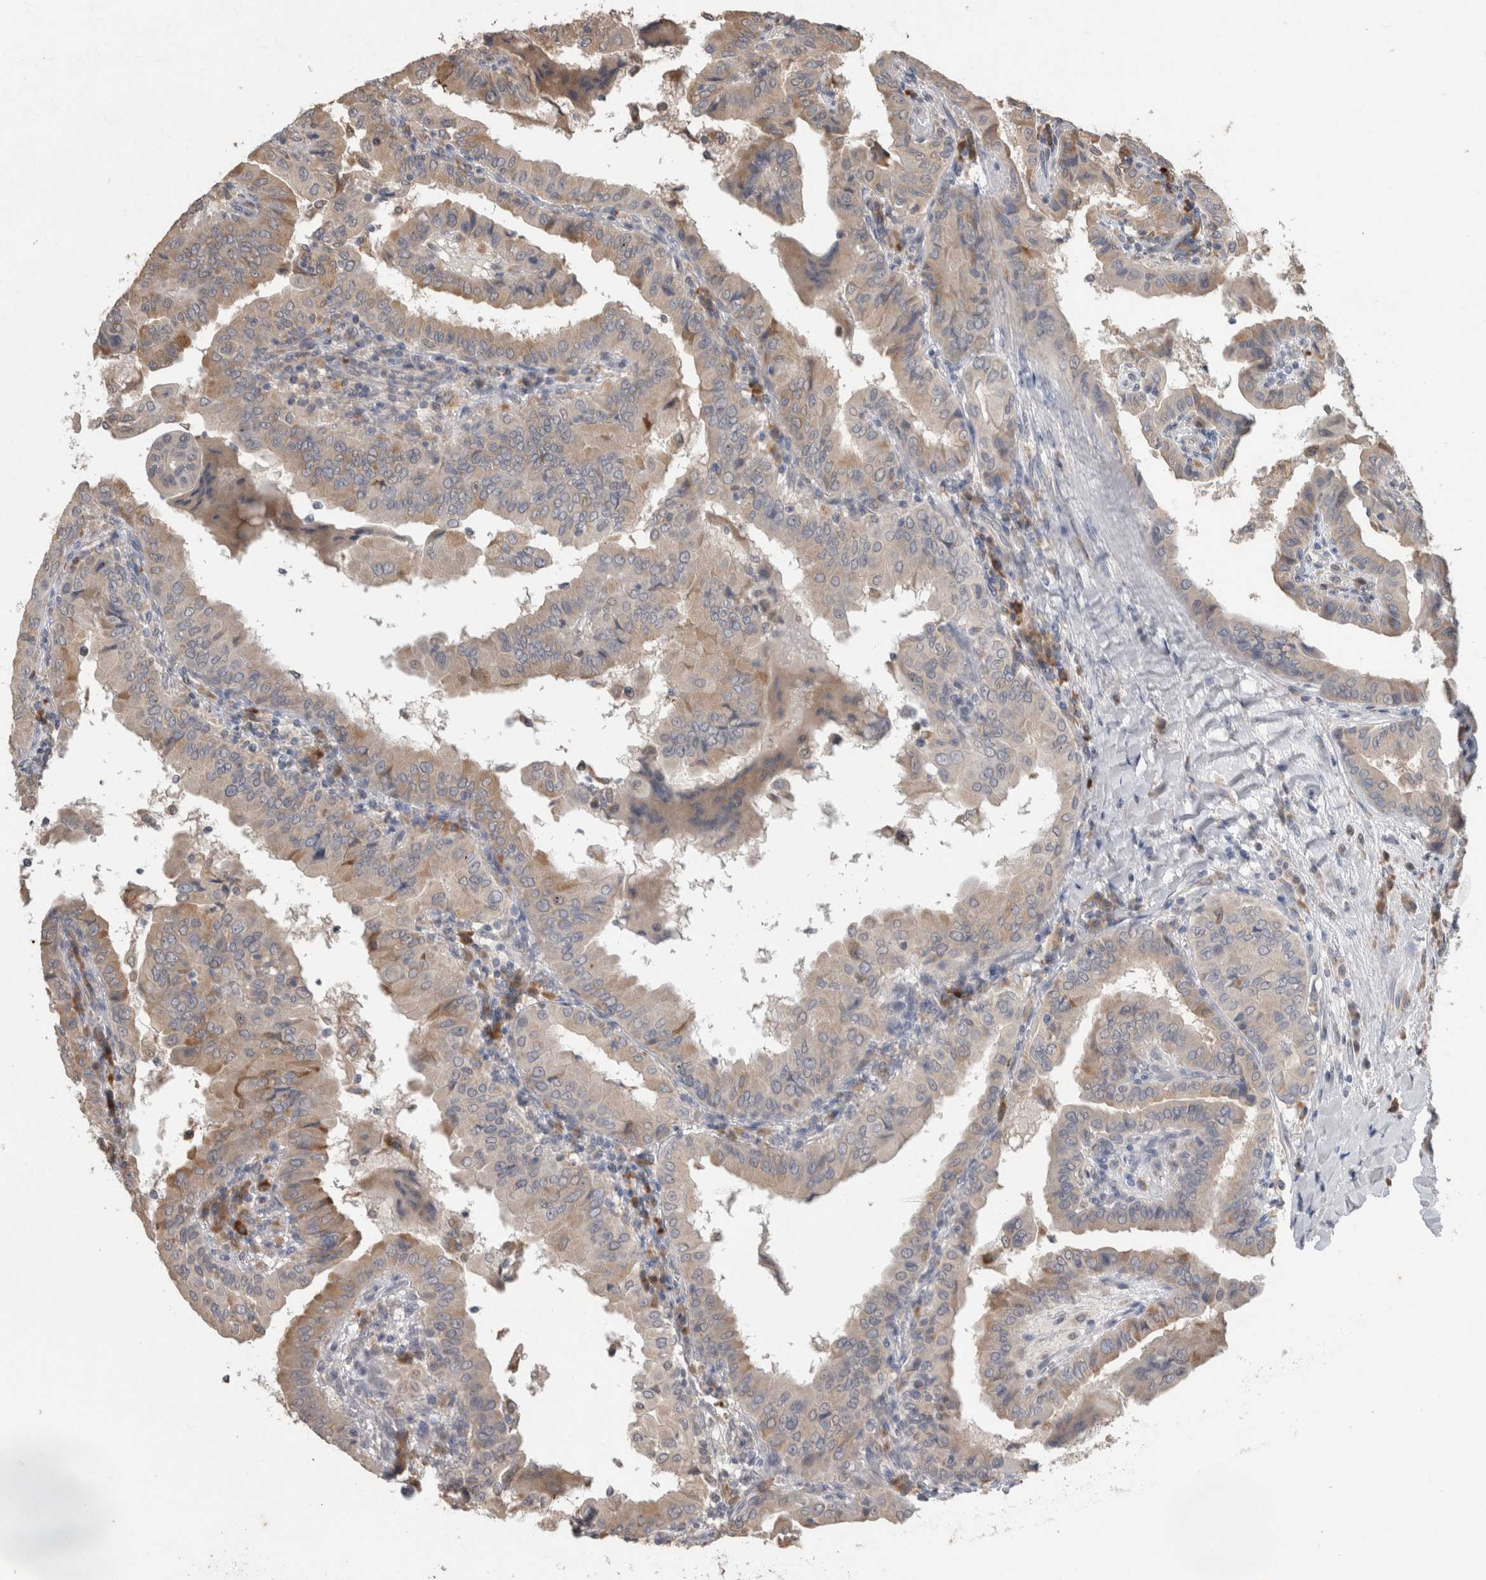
{"staining": {"intensity": "moderate", "quantity": ">75%", "location": "cytoplasmic/membranous"}, "tissue": "thyroid cancer", "cell_type": "Tumor cells", "image_type": "cancer", "snomed": [{"axis": "morphology", "description": "Papillary adenocarcinoma, NOS"}, {"axis": "topography", "description": "Thyroid gland"}], "caption": "Protein staining of thyroid cancer tissue demonstrates moderate cytoplasmic/membranous positivity in approximately >75% of tumor cells. (DAB (3,3'-diaminobenzidine) IHC, brown staining for protein, blue staining for nuclei).", "gene": "ADGRL3", "patient": {"sex": "male", "age": 33}}